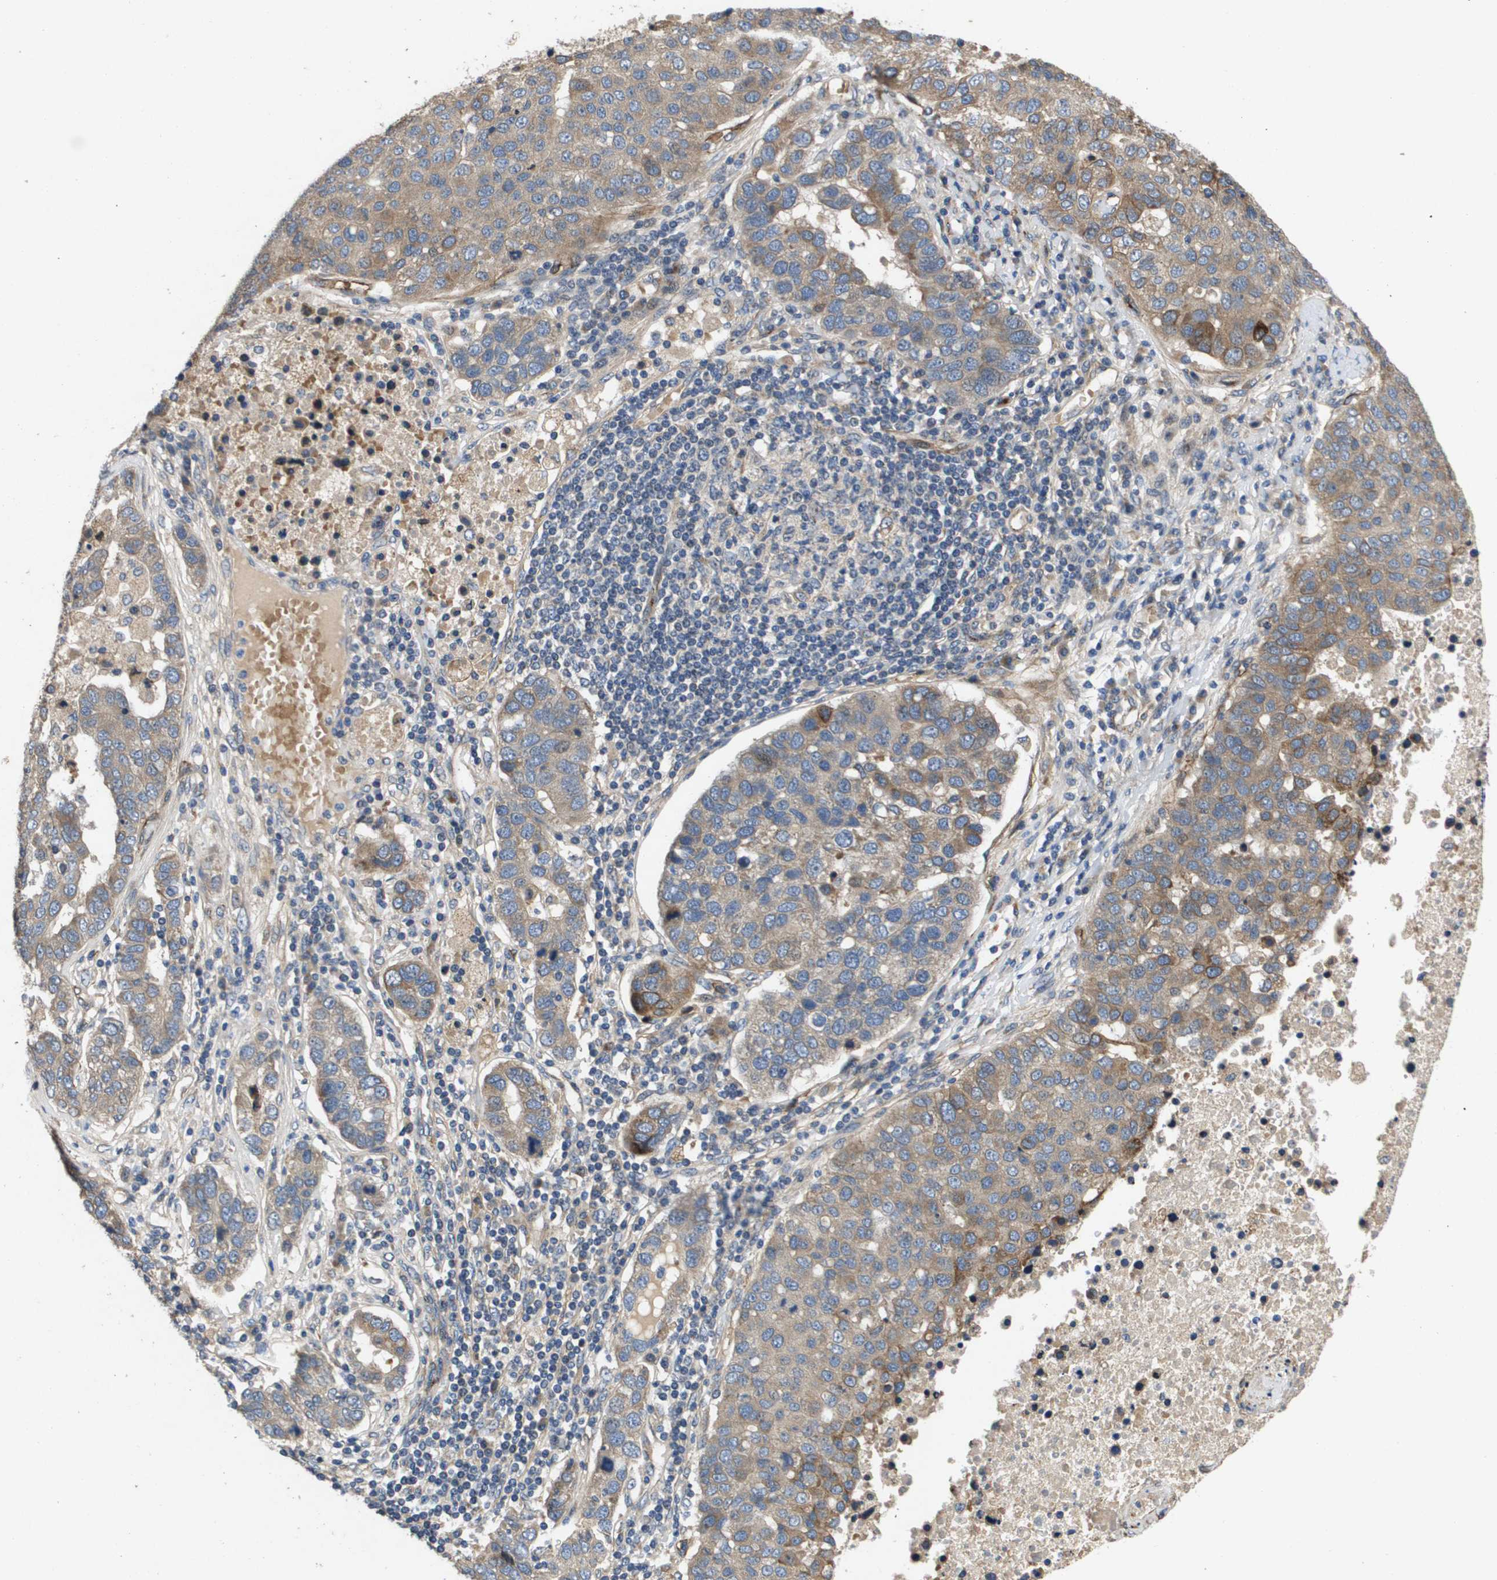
{"staining": {"intensity": "moderate", "quantity": "25%-75%", "location": "cytoplasmic/membranous"}, "tissue": "pancreatic cancer", "cell_type": "Tumor cells", "image_type": "cancer", "snomed": [{"axis": "morphology", "description": "Adenocarcinoma, NOS"}, {"axis": "topography", "description": "Pancreas"}], "caption": "Tumor cells show moderate cytoplasmic/membranous positivity in approximately 25%-75% of cells in pancreatic adenocarcinoma.", "gene": "ENTPD2", "patient": {"sex": "female", "age": 61}}